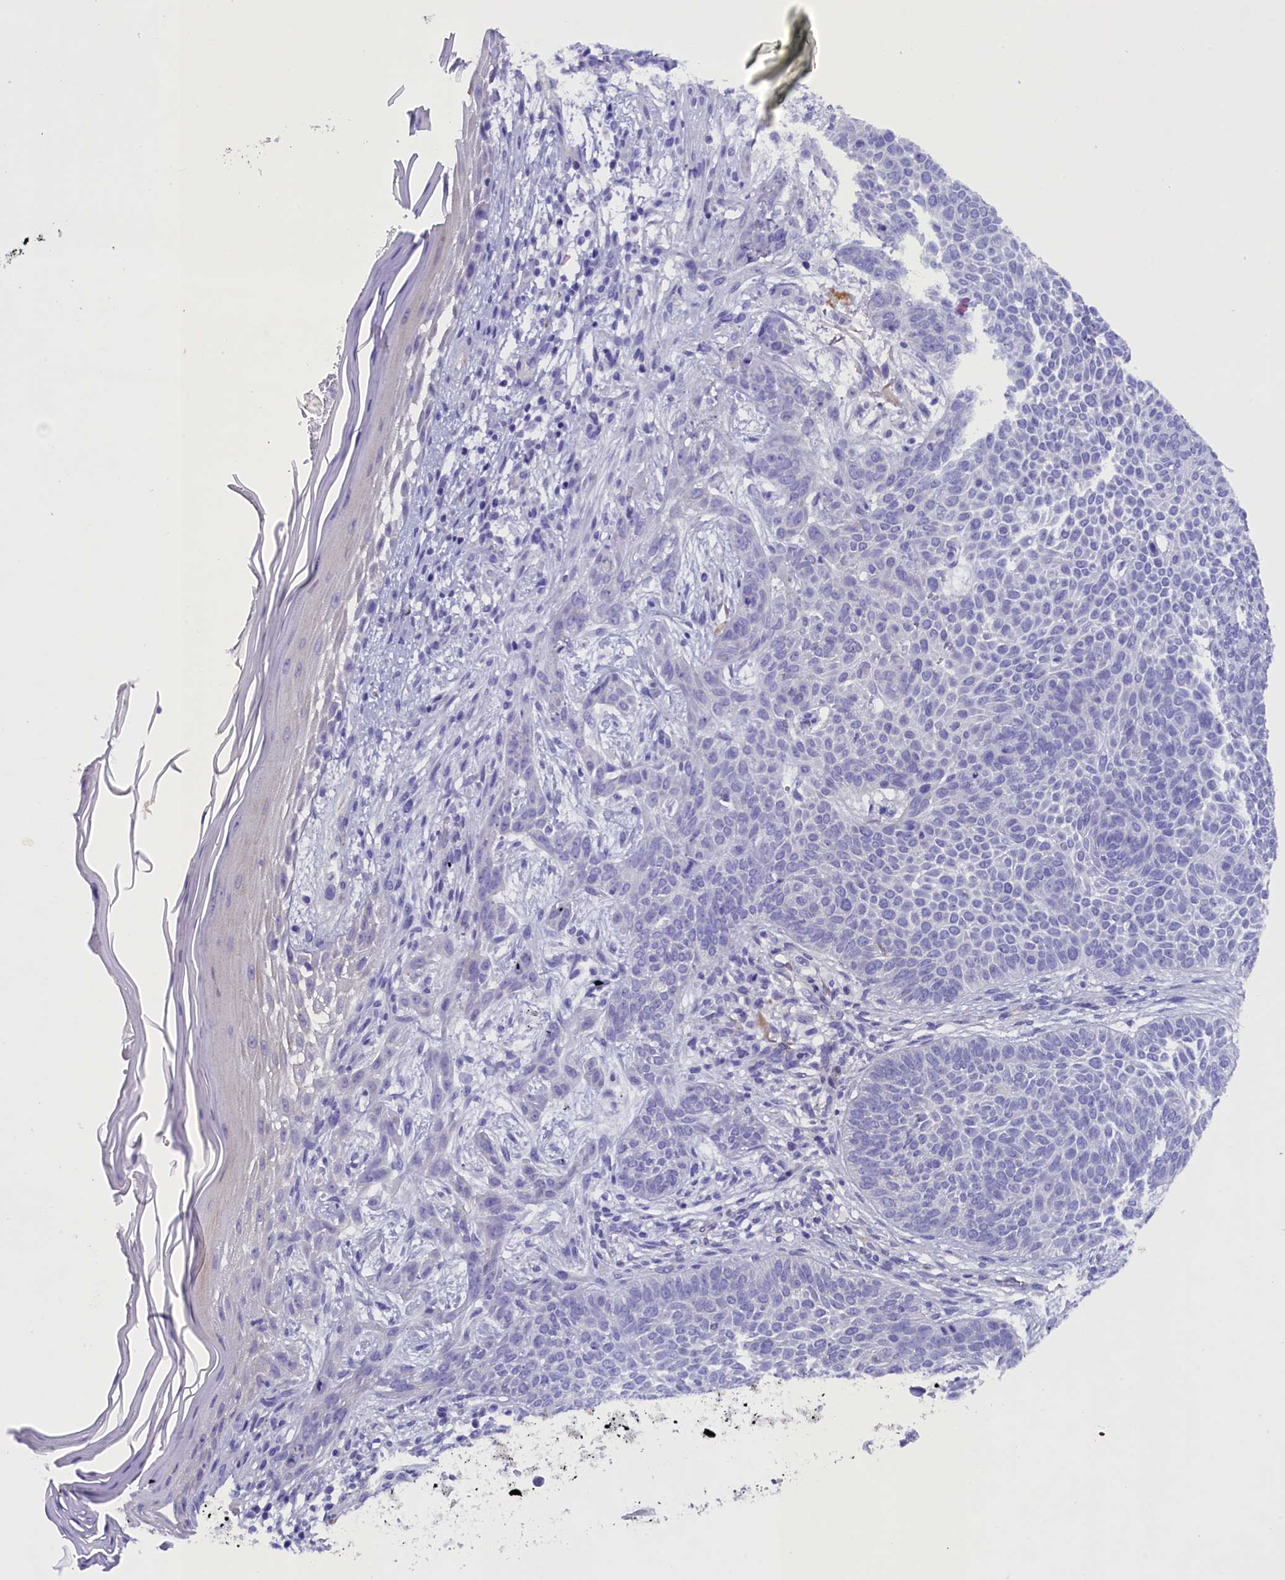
{"staining": {"intensity": "negative", "quantity": "none", "location": "none"}, "tissue": "skin cancer", "cell_type": "Tumor cells", "image_type": "cancer", "snomed": [{"axis": "morphology", "description": "Basal cell carcinoma"}, {"axis": "topography", "description": "Skin"}], "caption": "DAB immunohistochemical staining of human basal cell carcinoma (skin) shows no significant staining in tumor cells. (Brightfield microscopy of DAB immunohistochemistry at high magnification).", "gene": "SOD3", "patient": {"sex": "male", "age": 85}}